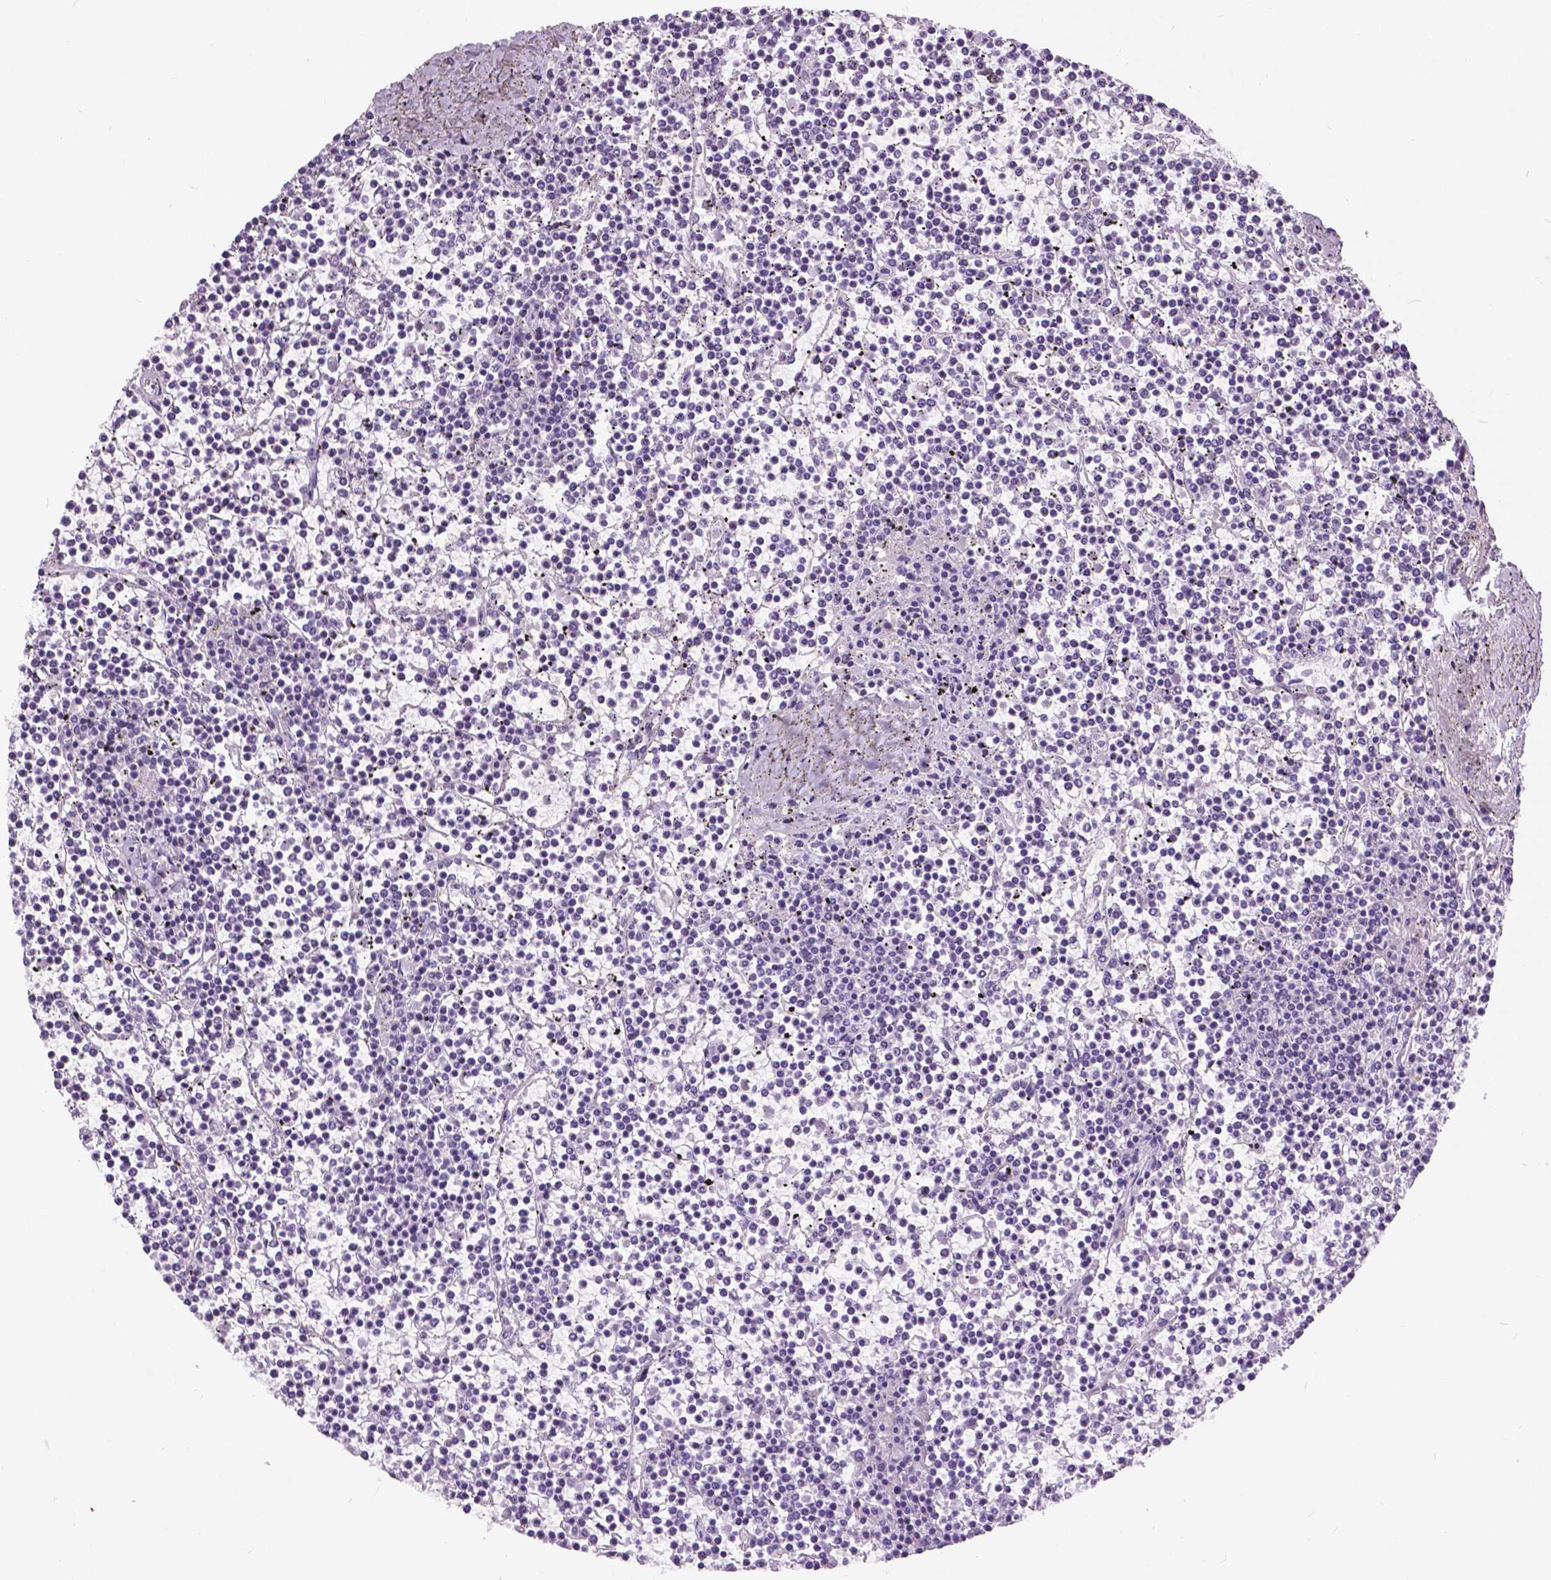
{"staining": {"intensity": "negative", "quantity": "none", "location": "none"}, "tissue": "lymphoma", "cell_type": "Tumor cells", "image_type": "cancer", "snomed": [{"axis": "morphology", "description": "Malignant lymphoma, non-Hodgkin's type, Low grade"}, {"axis": "topography", "description": "Spleen"}], "caption": "This is an immunohistochemistry photomicrograph of low-grade malignant lymphoma, non-Hodgkin's type. There is no expression in tumor cells.", "gene": "MYOM1", "patient": {"sex": "female", "age": 19}}